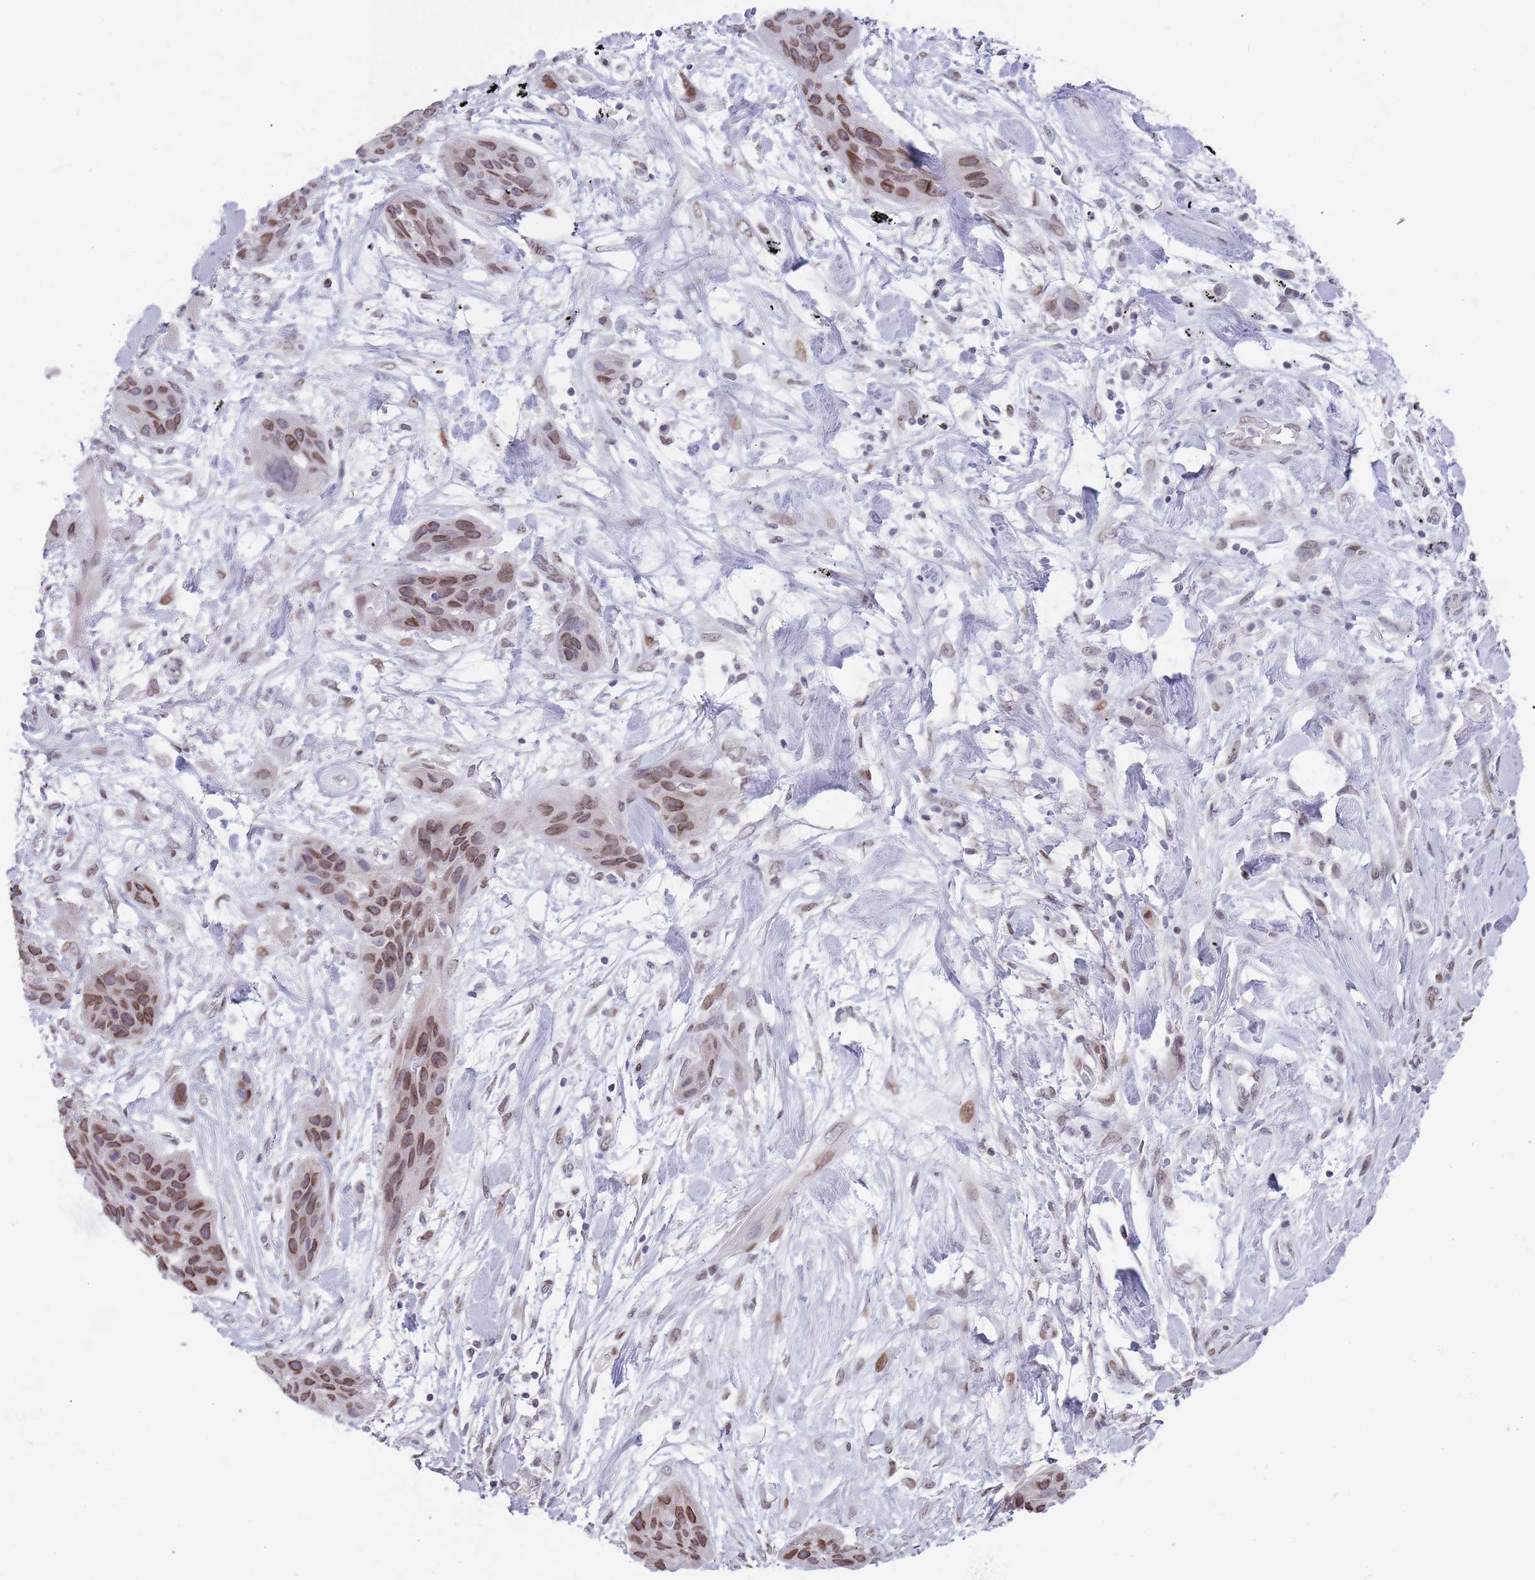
{"staining": {"intensity": "moderate", "quantity": ">75%", "location": "cytoplasmic/membranous,nuclear"}, "tissue": "lung cancer", "cell_type": "Tumor cells", "image_type": "cancer", "snomed": [{"axis": "morphology", "description": "Squamous cell carcinoma, NOS"}, {"axis": "topography", "description": "Lung"}], "caption": "A brown stain labels moderate cytoplasmic/membranous and nuclear expression of a protein in human squamous cell carcinoma (lung) tumor cells.", "gene": "KLHDC2", "patient": {"sex": "female", "age": 70}}